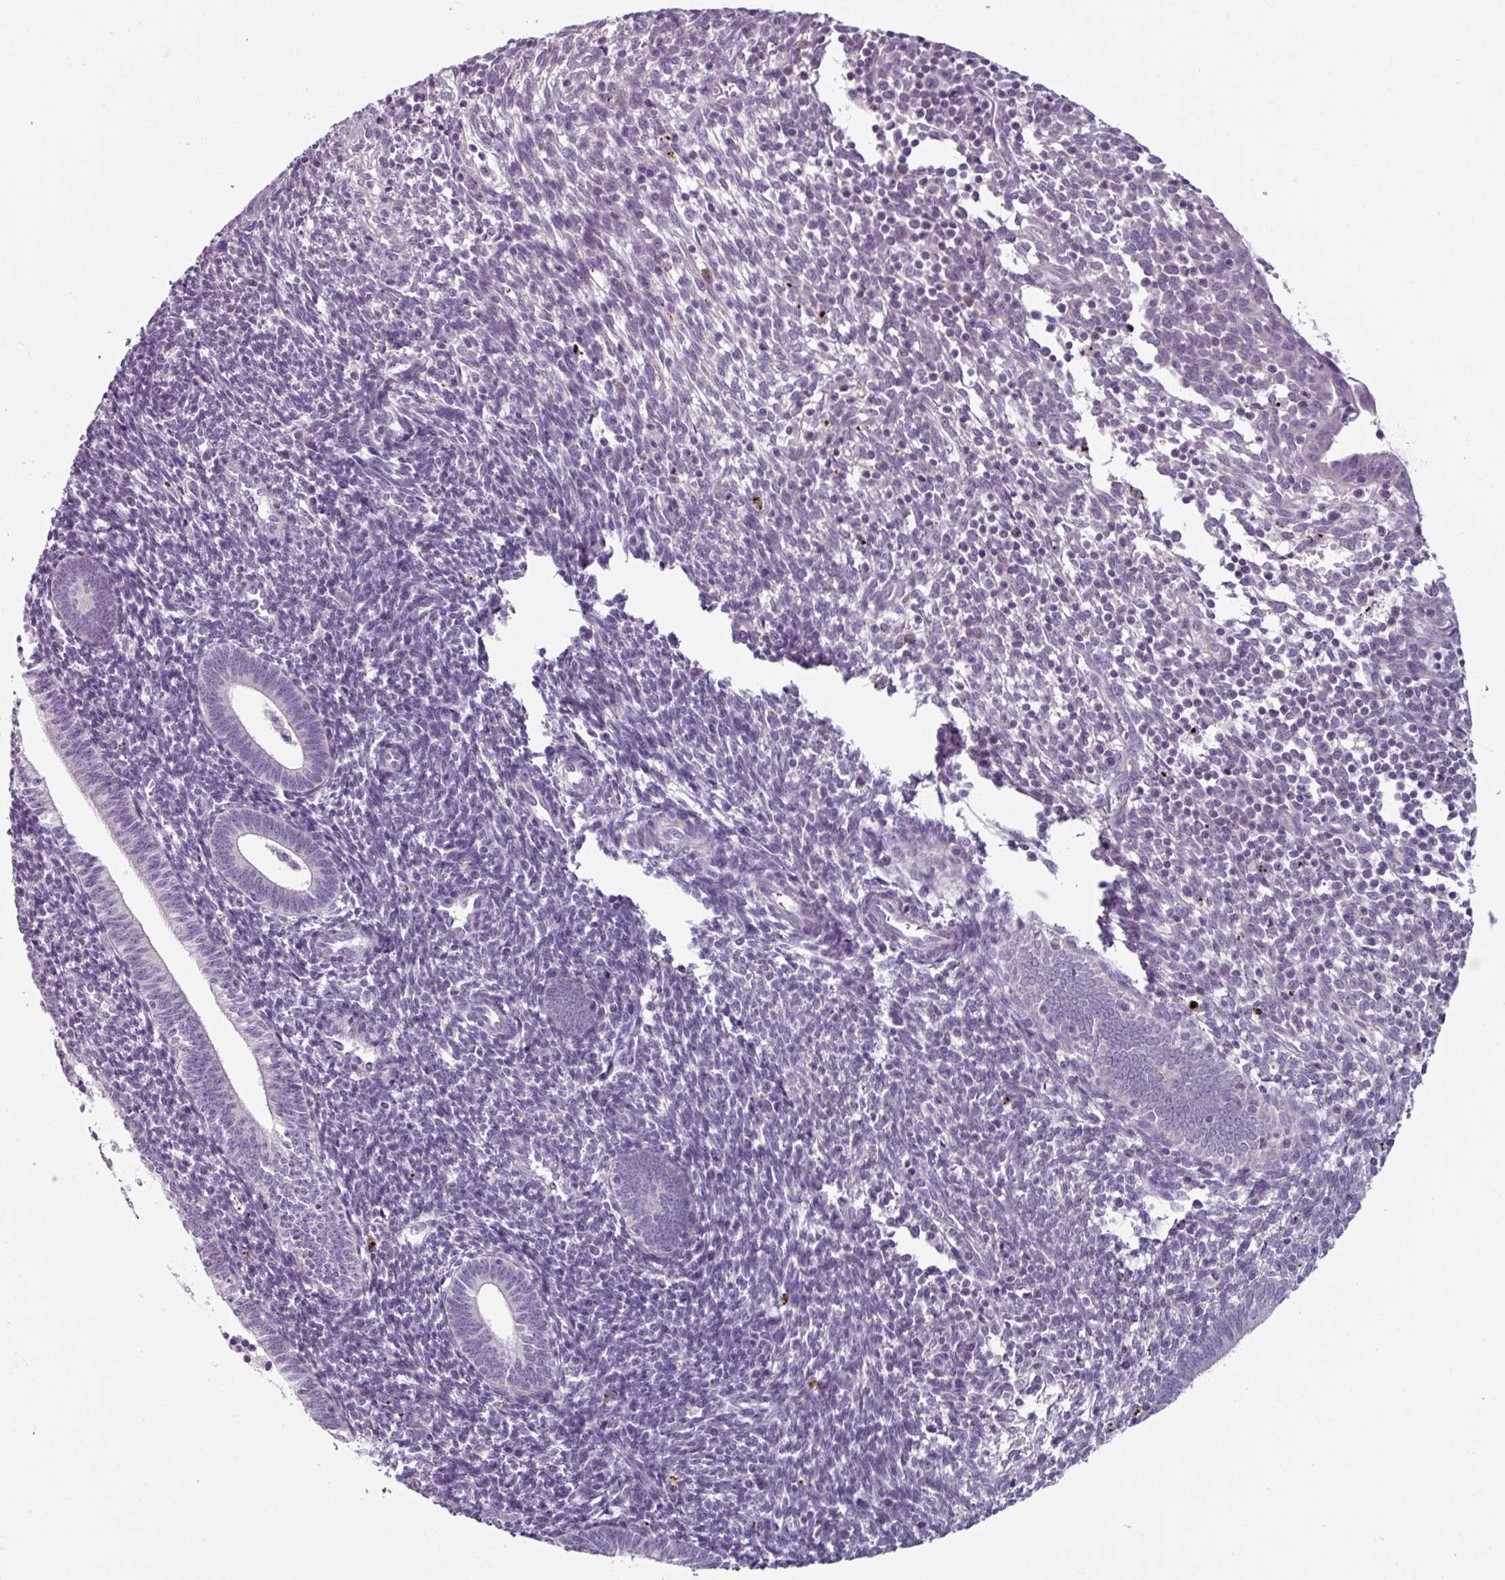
{"staining": {"intensity": "negative", "quantity": "none", "location": "none"}, "tissue": "endometrium", "cell_type": "Cells in endometrial stroma", "image_type": "normal", "snomed": [{"axis": "morphology", "description": "Normal tissue, NOS"}, {"axis": "topography", "description": "Endometrium"}], "caption": "An IHC image of unremarkable endometrium is shown. There is no staining in cells in endometrial stroma of endometrium. (Immunohistochemistry, brightfield microscopy, high magnification).", "gene": "SMIM11", "patient": {"sex": "female", "age": 41}}